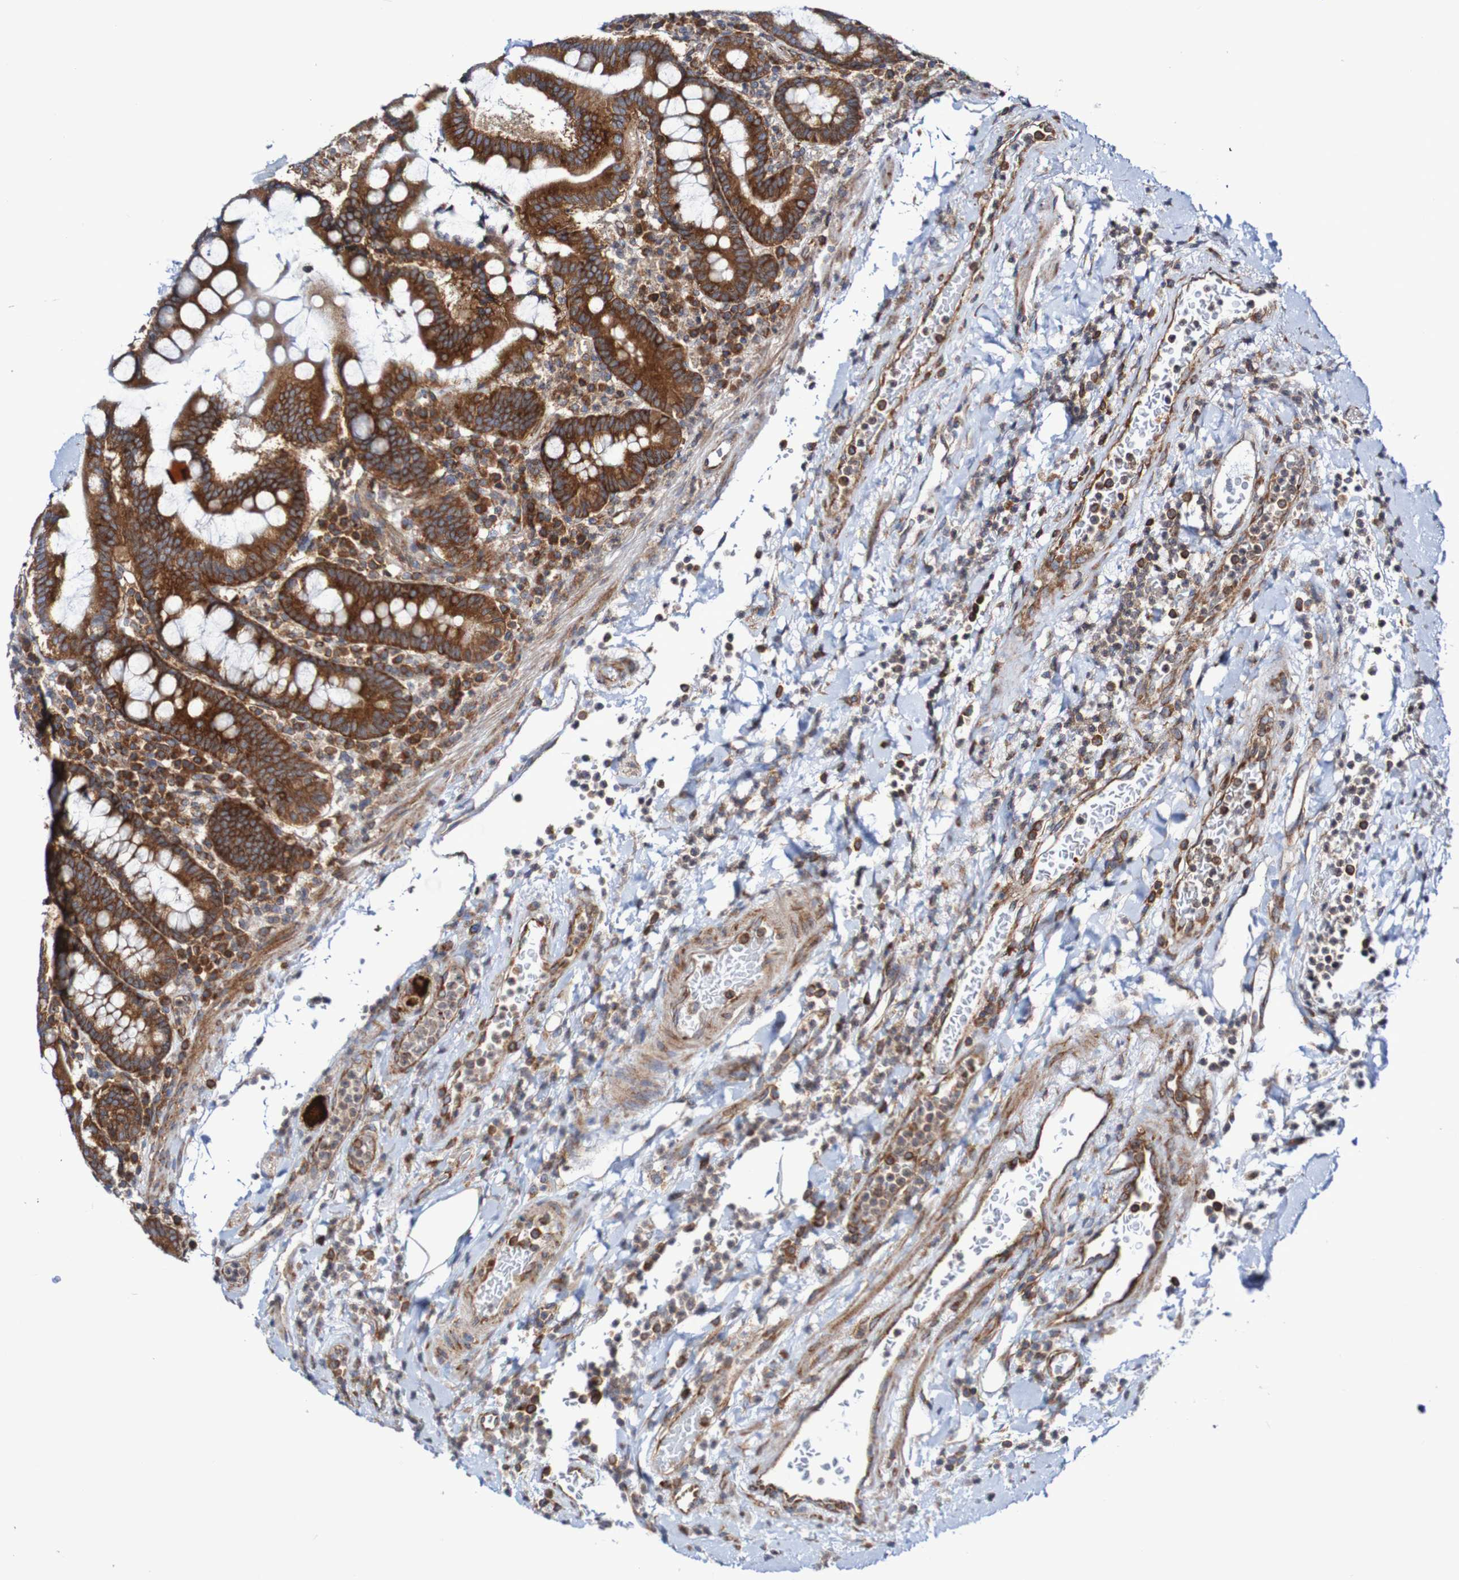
{"staining": {"intensity": "strong", "quantity": ">75%", "location": "cytoplasmic/membranous"}, "tissue": "stomach", "cell_type": "Glandular cells", "image_type": "normal", "snomed": [{"axis": "morphology", "description": "Normal tissue, NOS"}, {"axis": "topography", "description": "Stomach, upper"}], "caption": "High-magnification brightfield microscopy of unremarkable stomach stained with DAB (3,3'-diaminobenzidine) (brown) and counterstained with hematoxylin (blue). glandular cells exhibit strong cytoplasmic/membranous expression is appreciated in approximately>75% of cells. (Stains: DAB (3,3'-diaminobenzidine) in brown, nuclei in blue, Microscopy: brightfield microscopy at high magnification).", "gene": "FXR2", "patient": {"sex": "male", "age": 68}}